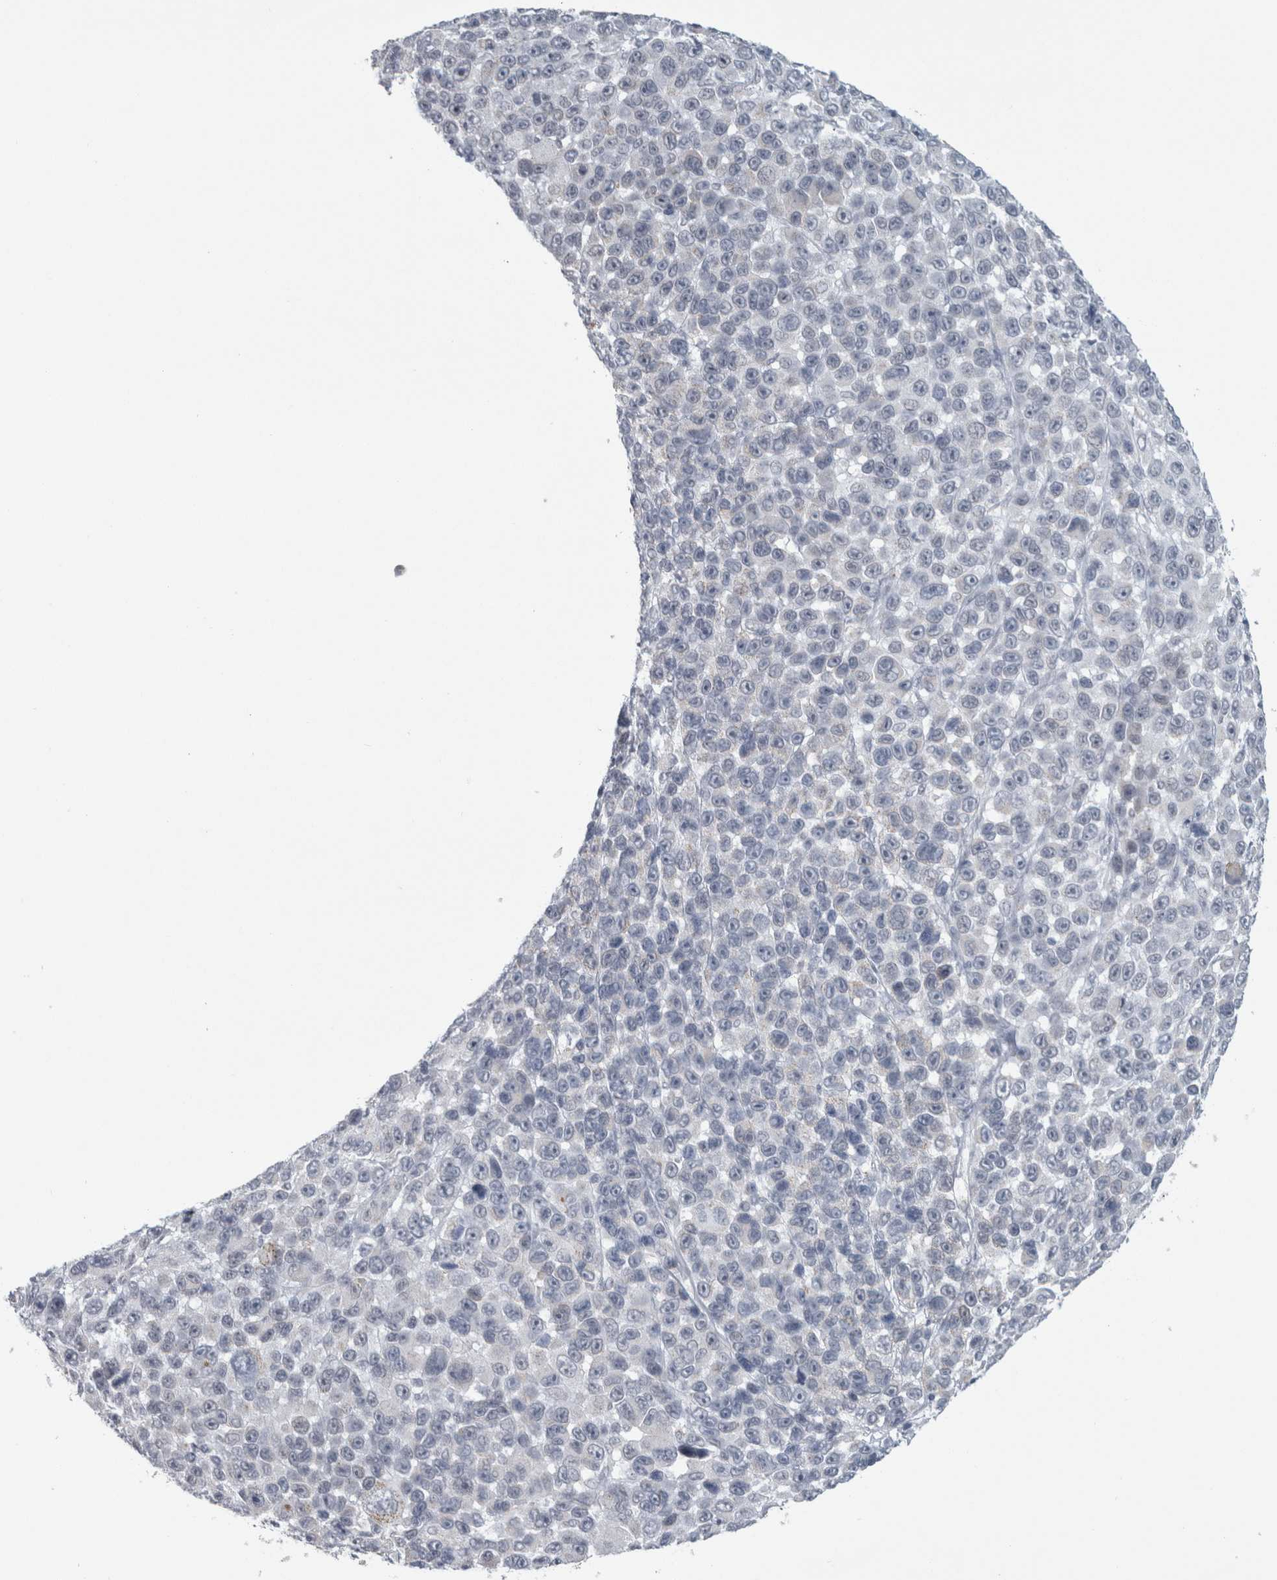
{"staining": {"intensity": "negative", "quantity": "none", "location": "none"}, "tissue": "melanoma", "cell_type": "Tumor cells", "image_type": "cancer", "snomed": [{"axis": "morphology", "description": "Malignant melanoma, NOS"}, {"axis": "topography", "description": "Skin"}], "caption": "High magnification brightfield microscopy of malignant melanoma stained with DAB (brown) and counterstained with hematoxylin (blue): tumor cells show no significant expression.", "gene": "PLIN1", "patient": {"sex": "male", "age": 53}}